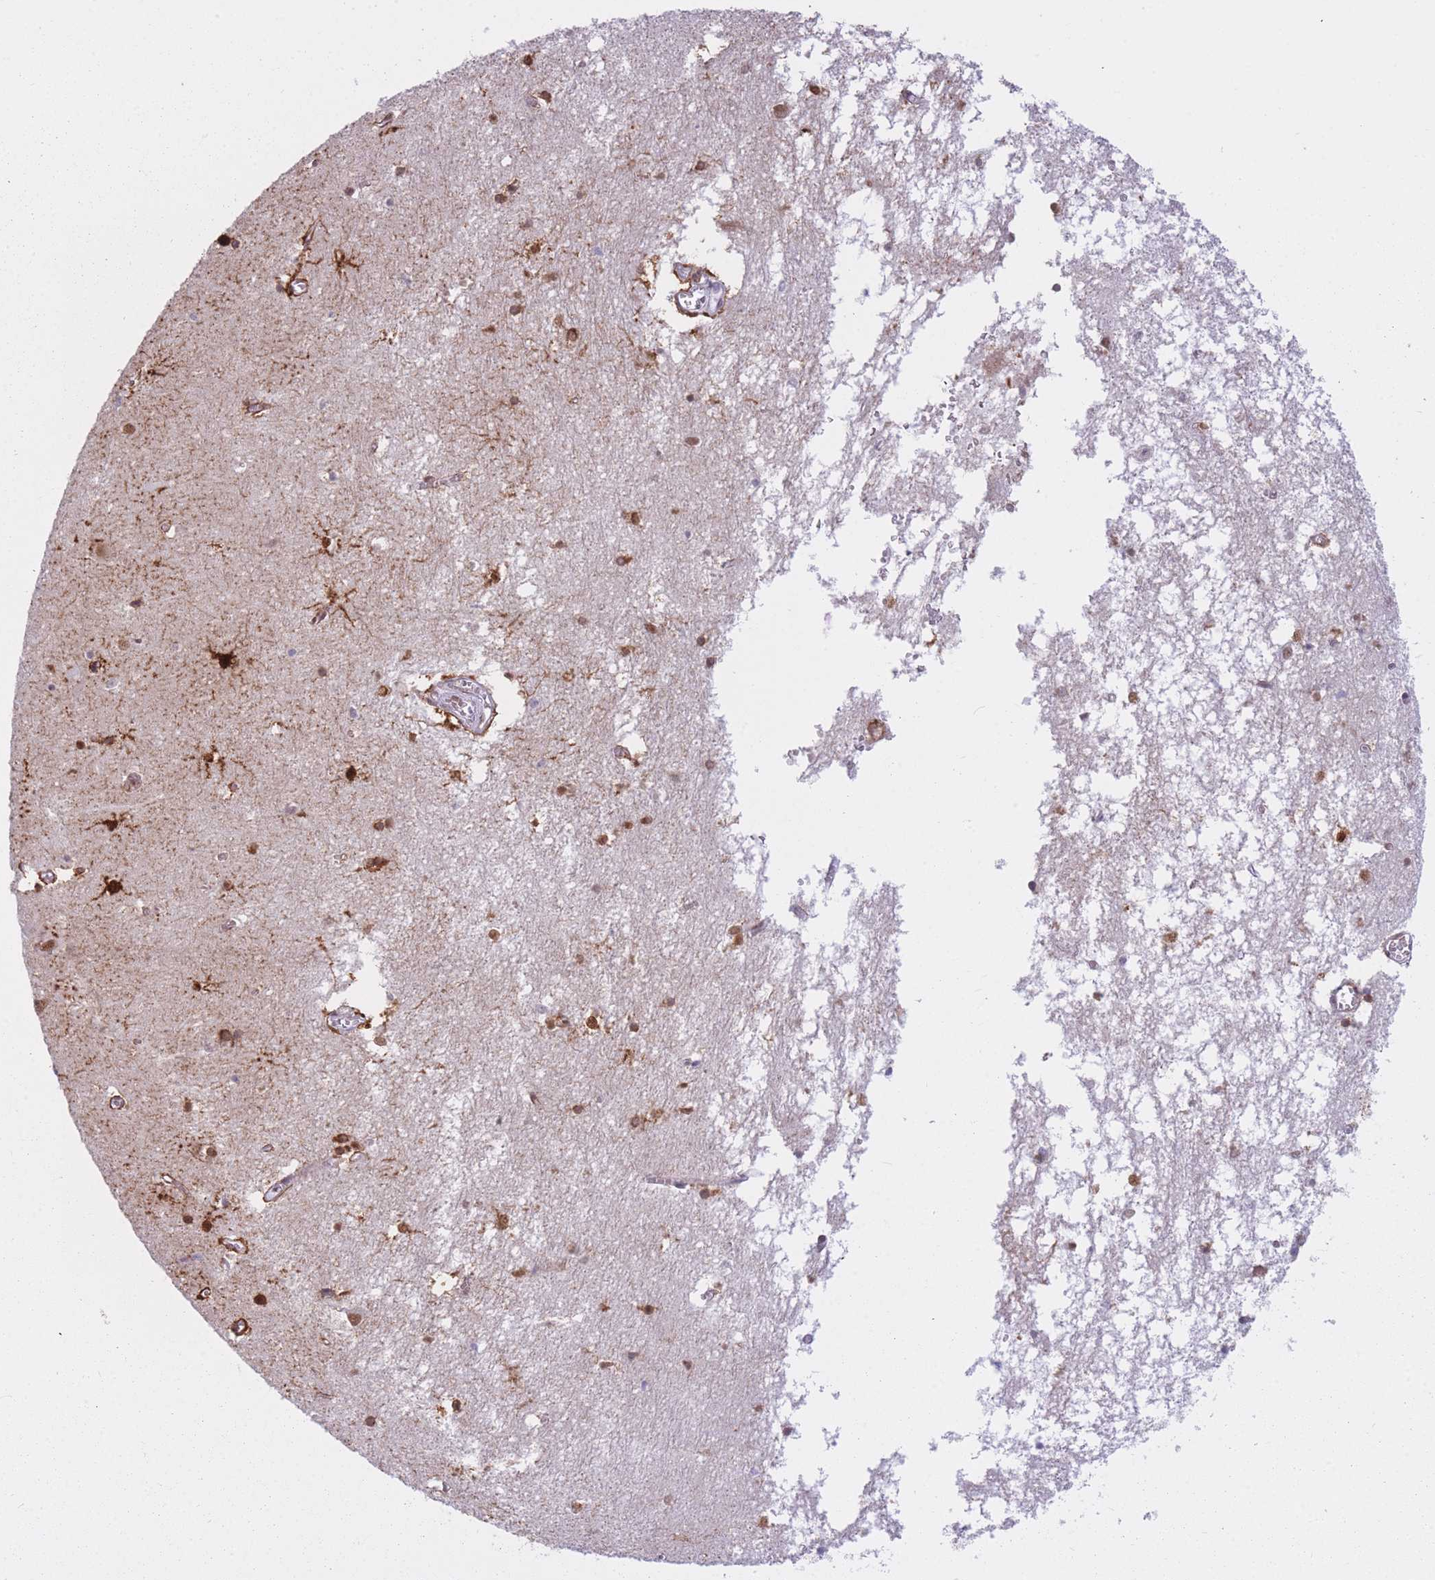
{"staining": {"intensity": "strong", "quantity": ">75%", "location": "cytoplasmic/membranous,nuclear"}, "tissue": "hippocampus", "cell_type": "Glial cells", "image_type": "normal", "snomed": [{"axis": "morphology", "description": "Normal tissue, NOS"}, {"axis": "topography", "description": "Hippocampus"}], "caption": "Brown immunohistochemical staining in benign hippocampus displays strong cytoplasmic/membranous,nuclear staining in approximately >75% of glial cells. The protein is stained brown, and the nuclei are stained in blue (DAB IHC with brightfield microscopy, high magnification).", "gene": "HNRNPUL1", "patient": {"sex": "male", "age": 70}}